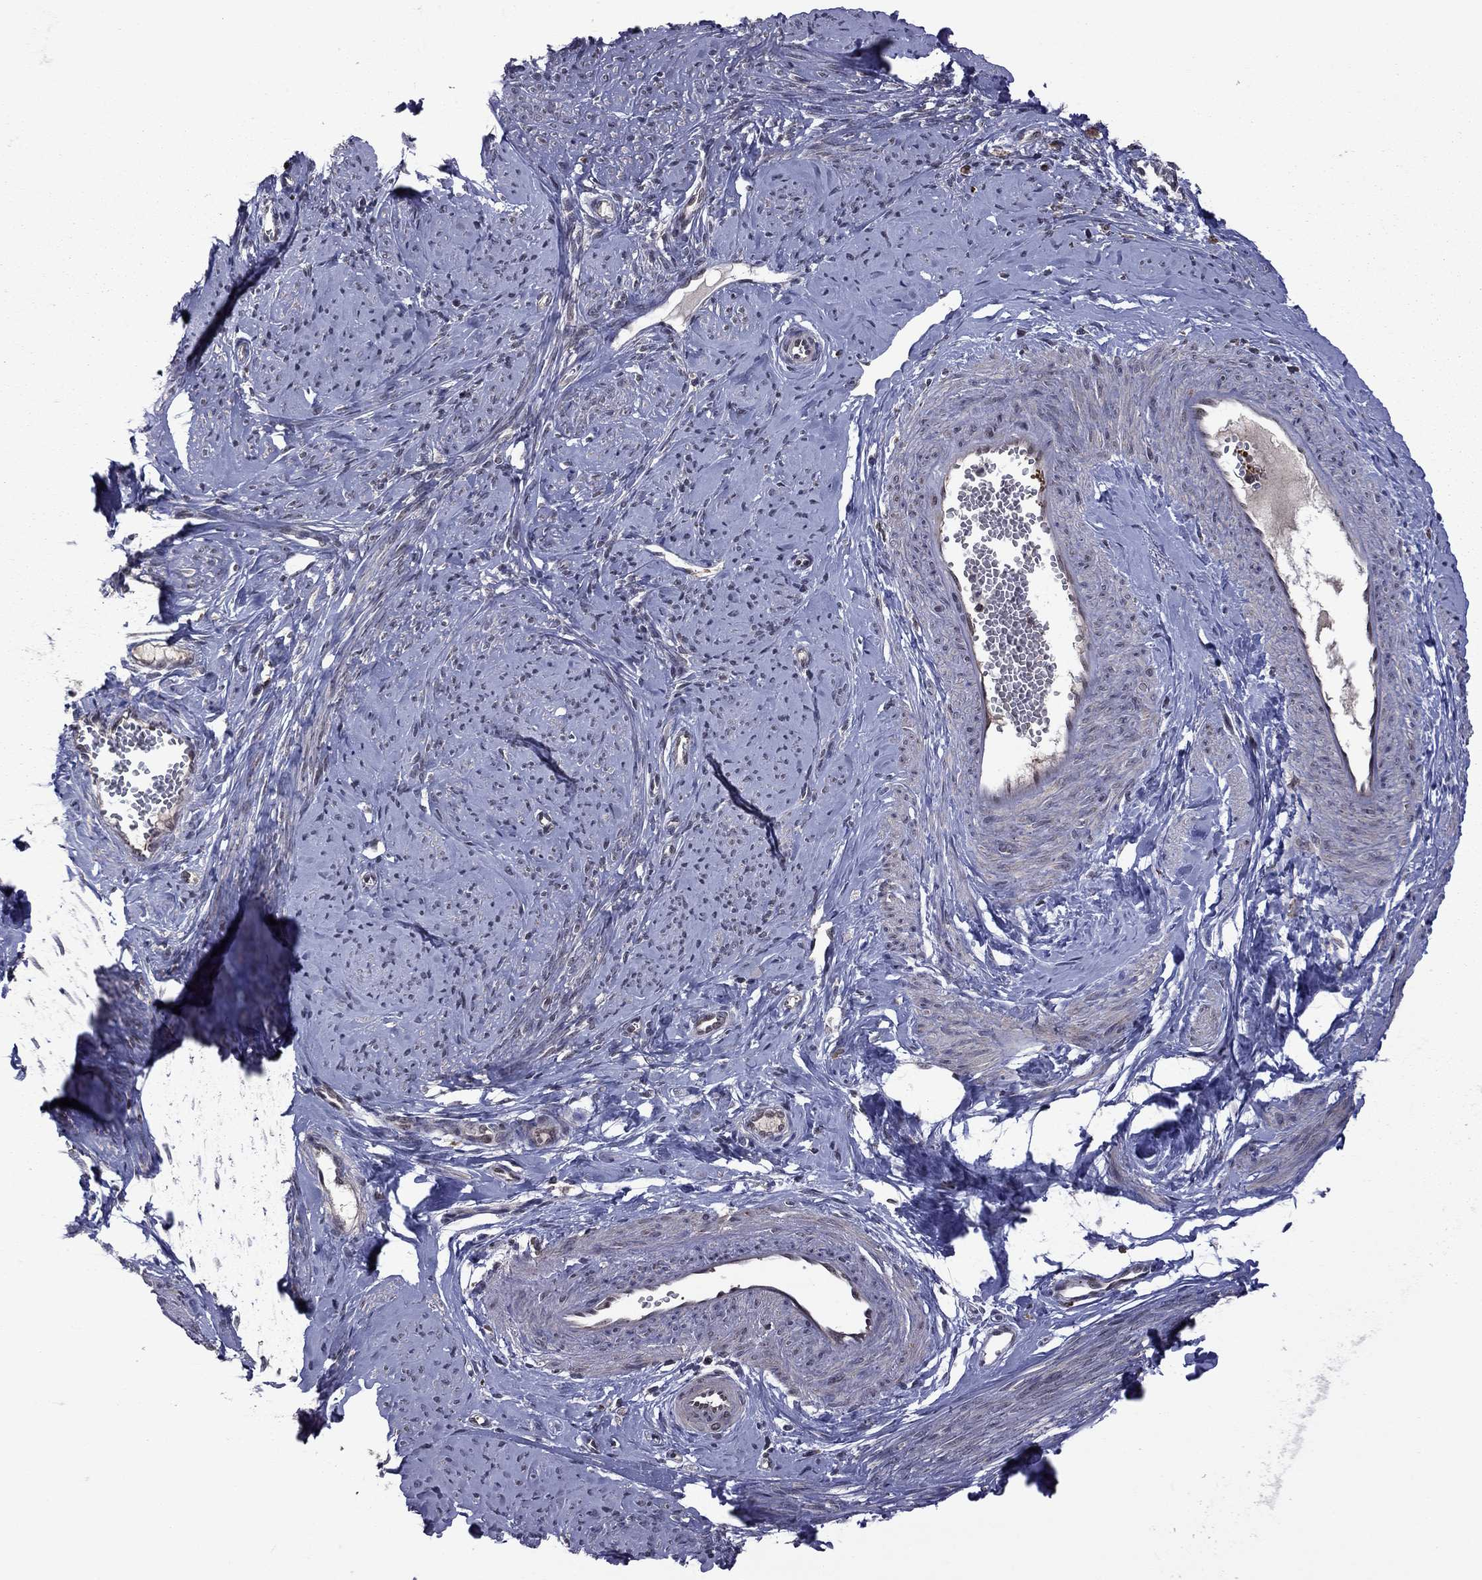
{"staining": {"intensity": "negative", "quantity": "none", "location": "none"}, "tissue": "smooth muscle", "cell_type": "Smooth muscle cells", "image_type": "normal", "snomed": [{"axis": "morphology", "description": "Normal tissue, NOS"}, {"axis": "topography", "description": "Smooth muscle"}], "caption": "Unremarkable smooth muscle was stained to show a protein in brown. There is no significant staining in smooth muscle cells. (Brightfield microscopy of DAB immunohistochemistry at high magnification).", "gene": "GPAA1", "patient": {"sex": "female", "age": 48}}